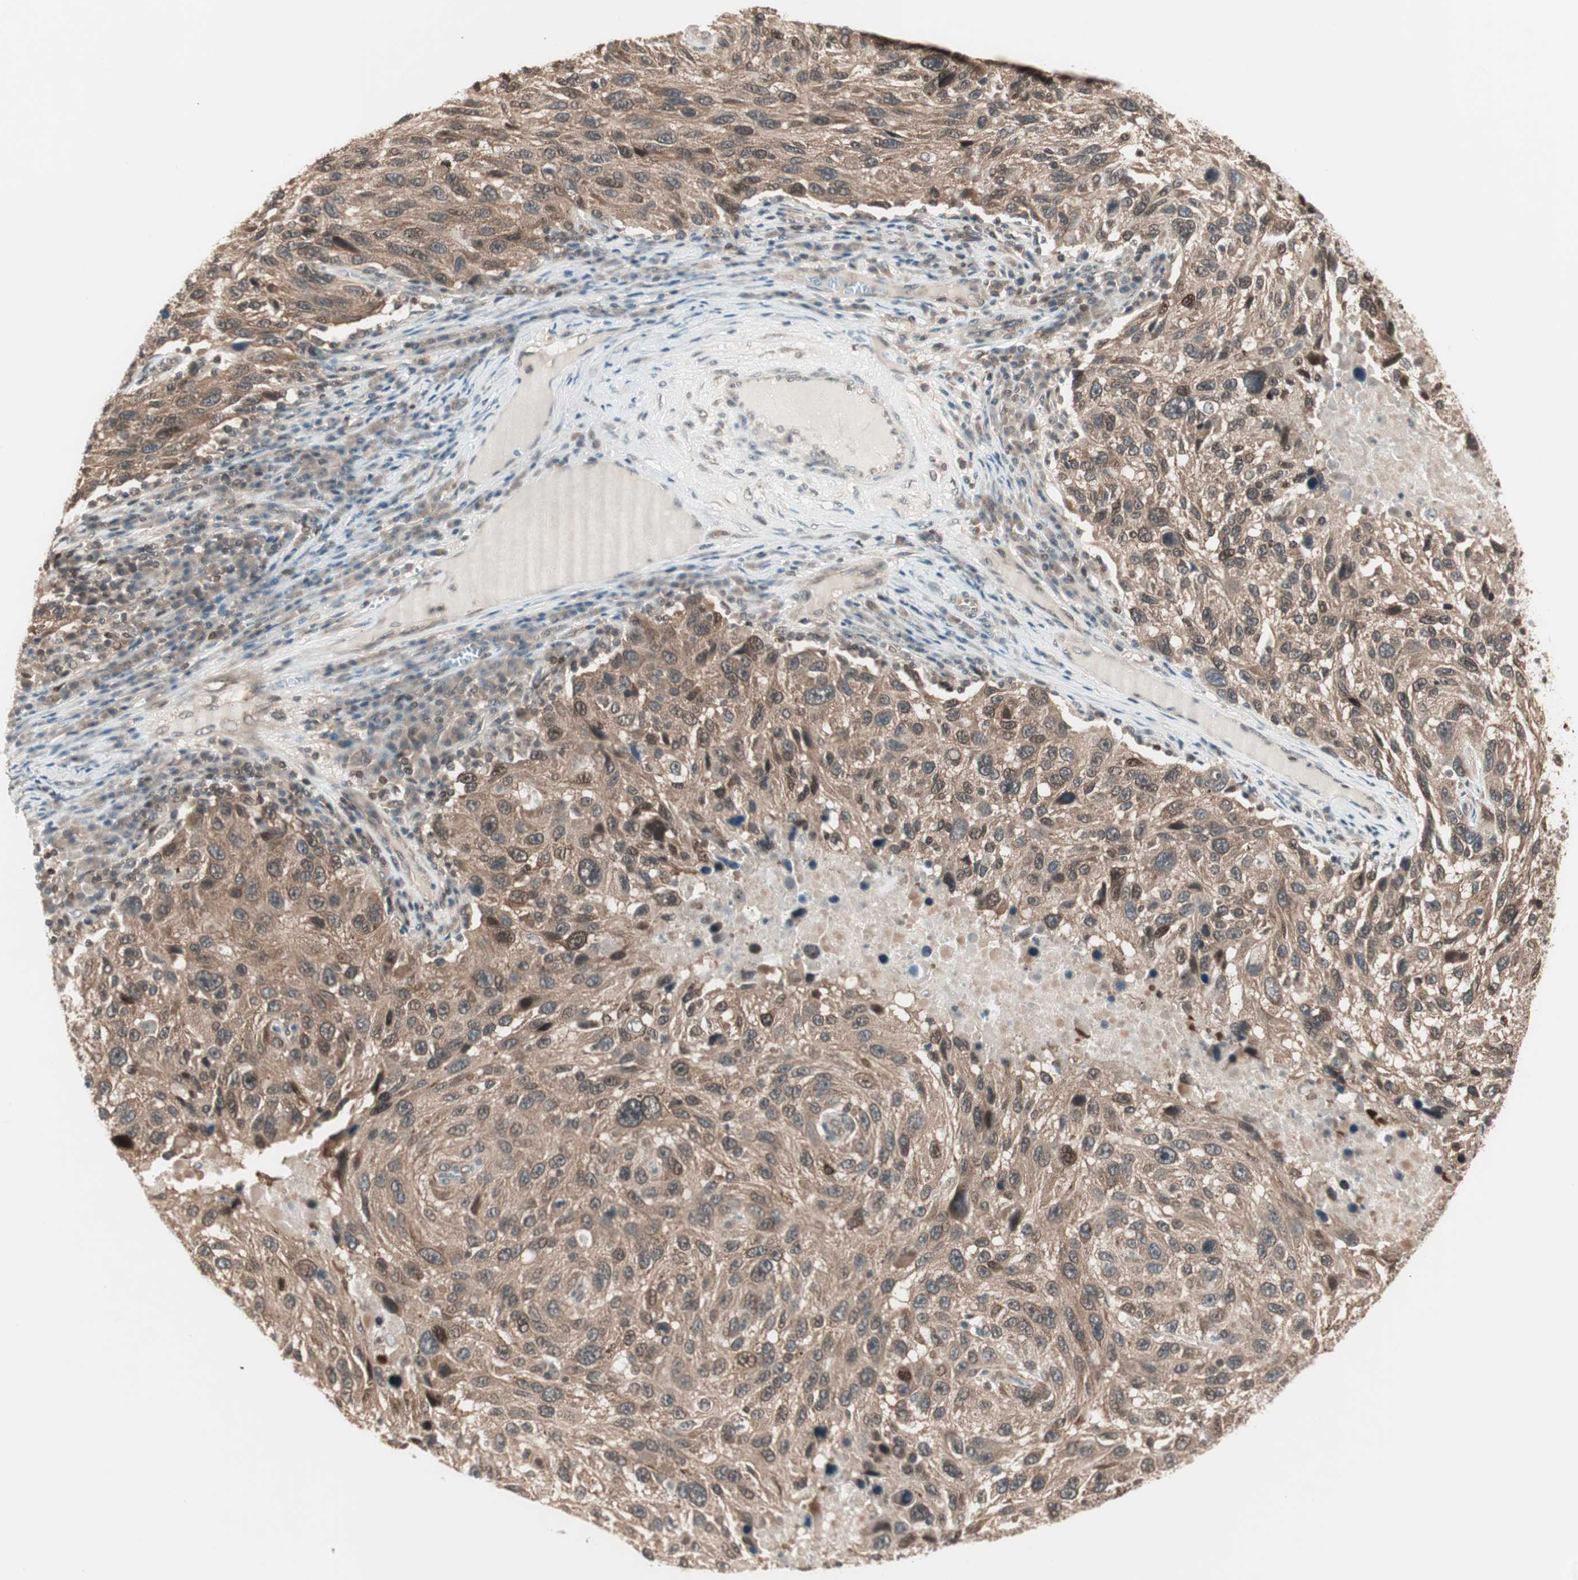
{"staining": {"intensity": "moderate", "quantity": ">75%", "location": "cytoplasmic/membranous"}, "tissue": "melanoma", "cell_type": "Tumor cells", "image_type": "cancer", "snomed": [{"axis": "morphology", "description": "Malignant melanoma, NOS"}, {"axis": "topography", "description": "Skin"}], "caption": "Immunohistochemical staining of melanoma exhibits moderate cytoplasmic/membranous protein expression in approximately >75% of tumor cells.", "gene": "UBE2I", "patient": {"sex": "male", "age": 53}}